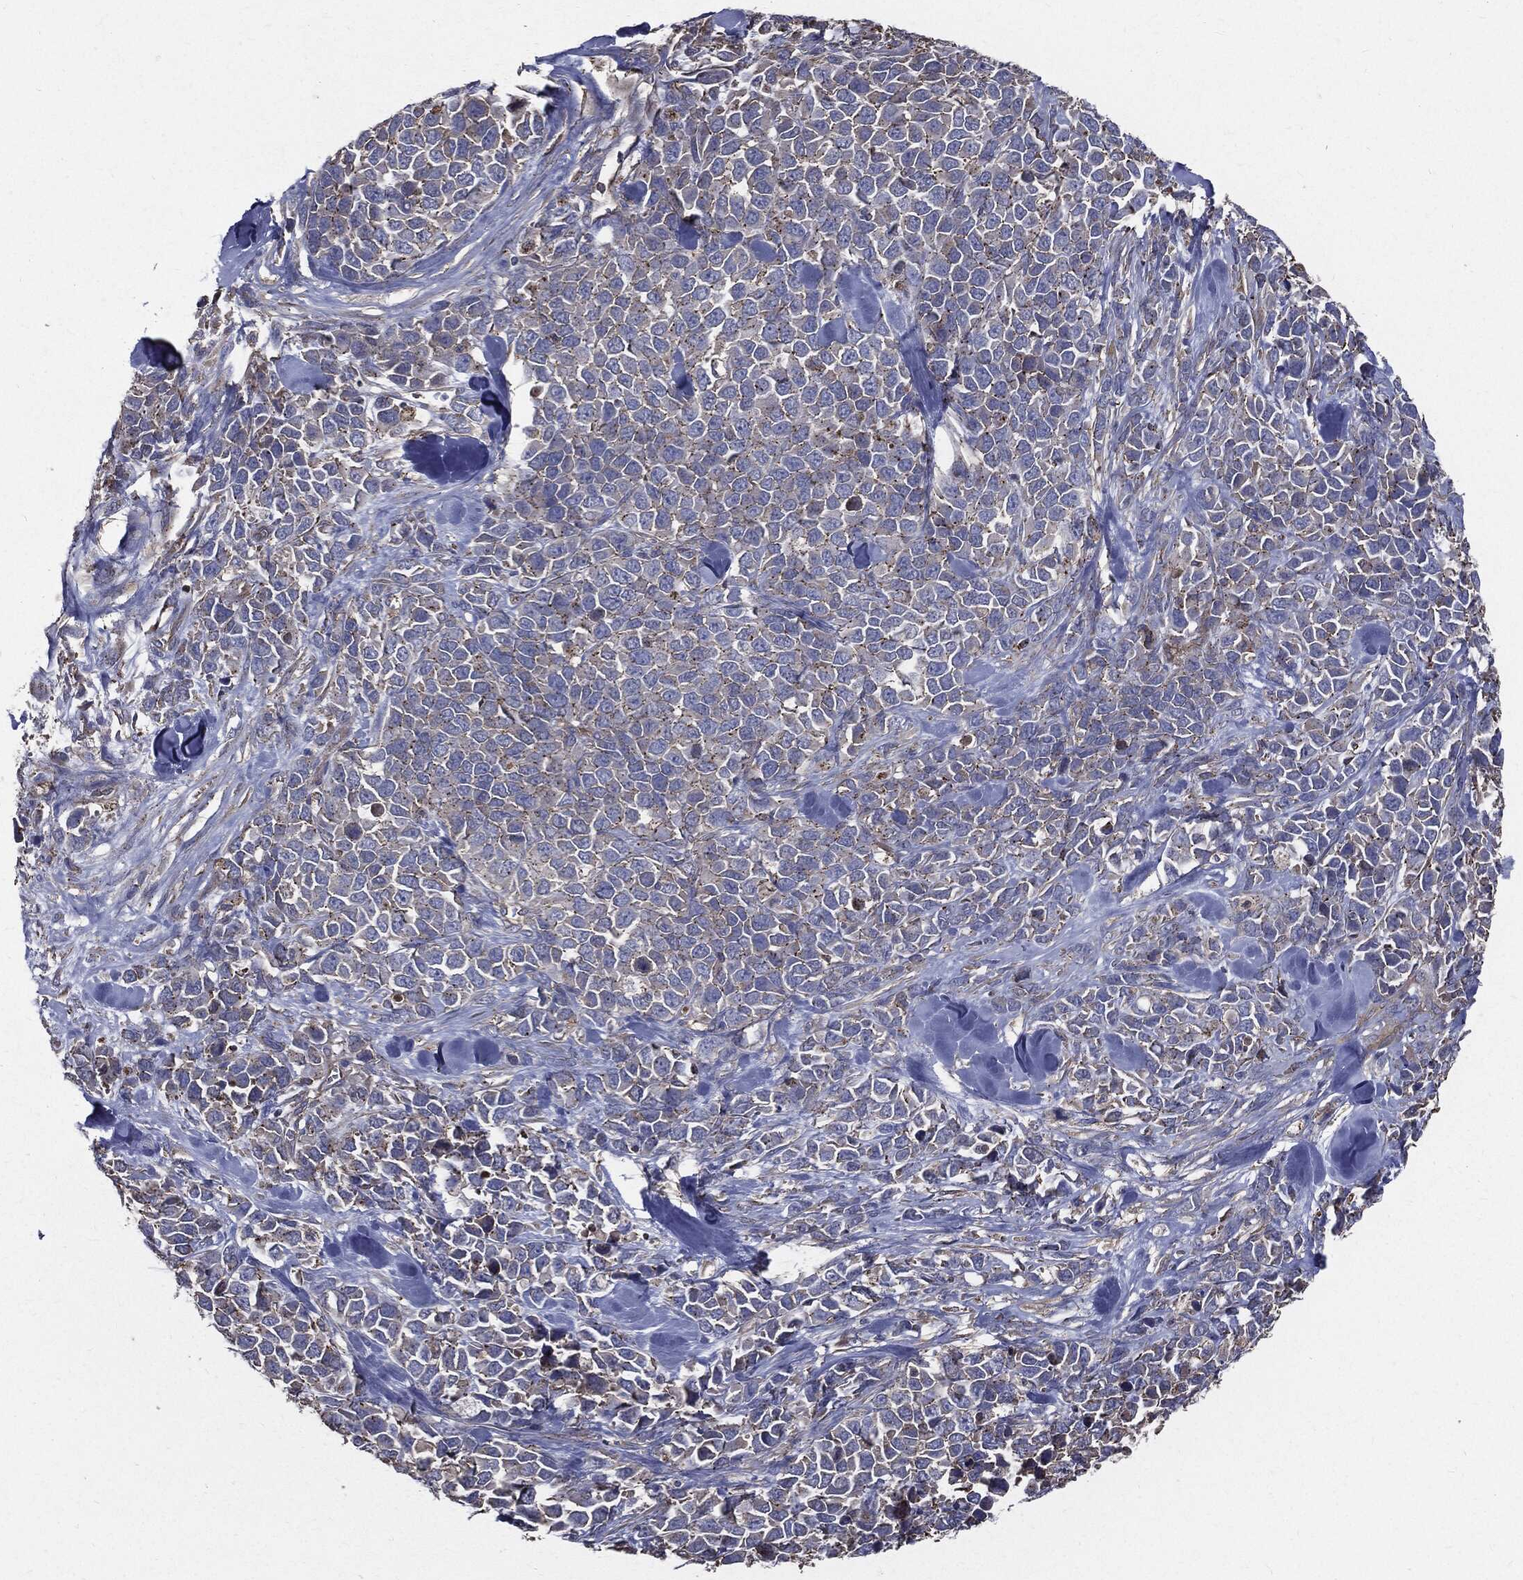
{"staining": {"intensity": "negative", "quantity": "none", "location": "none"}, "tissue": "melanoma", "cell_type": "Tumor cells", "image_type": "cancer", "snomed": [{"axis": "morphology", "description": "Malignant melanoma, Metastatic site"}, {"axis": "topography", "description": "Skin"}], "caption": "Tumor cells are negative for brown protein staining in malignant melanoma (metastatic site). (DAB (3,3'-diaminobenzidine) IHC, high magnification).", "gene": "PDCD6IP", "patient": {"sex": "male", "age": 84}}